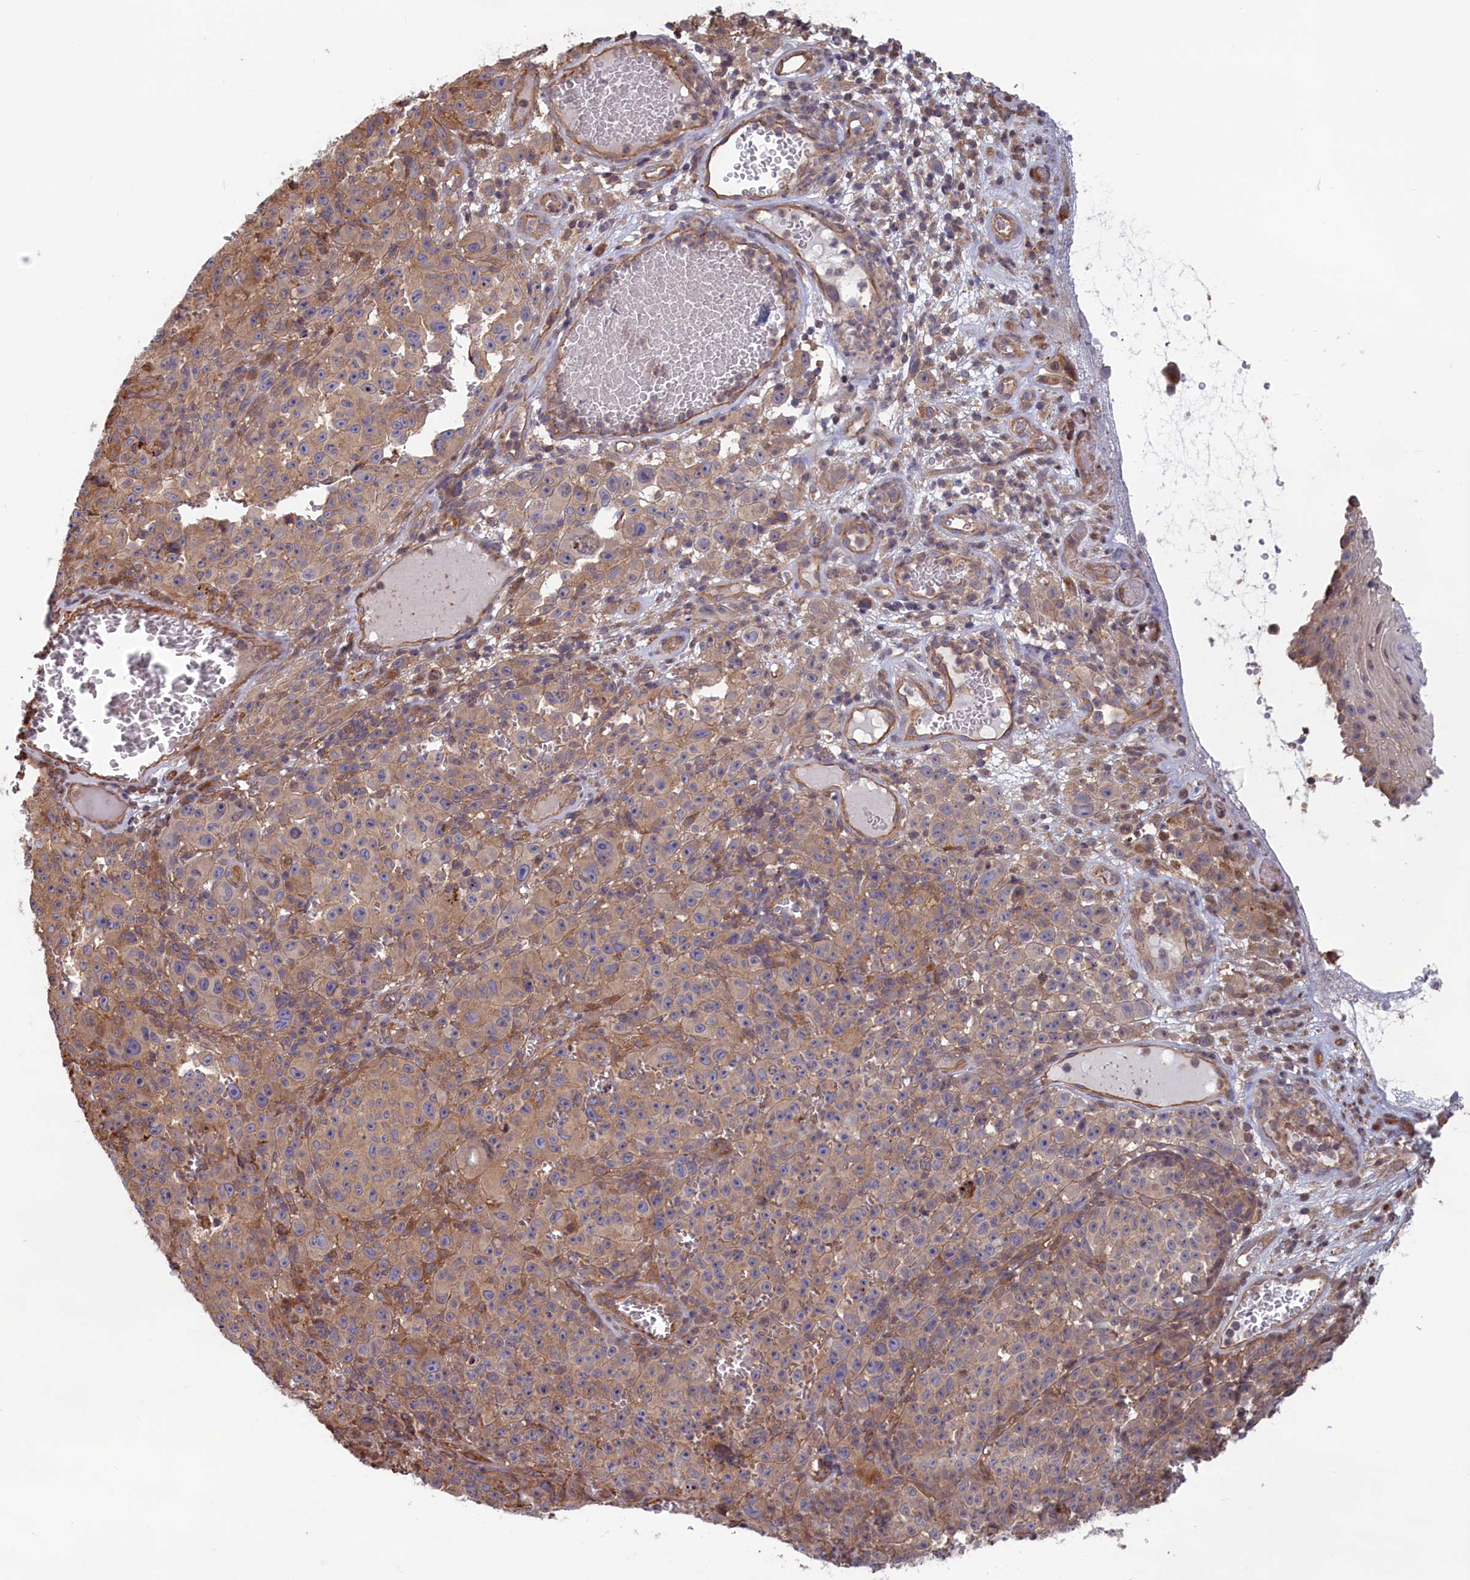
{"staining": {"intensity": "weak", "quantity": "25%-75%", "location": "cytoplasmic/membranous"}, "tissue": "melanoma", "cell_type": "Tumor cells", "image_type": "cancer", "snomed": [{"axis": "morphology", "description": "Malignant melanoma, NOS"}, {"axis": "topography", "description": "Skin"}], "caption": "Immunohistochemical staining of malignant melanoma demonstrates weak cytoplasmic/membranous protein staining in about 25%-75% of tumor cells.", "gene": "RILPL1", "patient": {"sex": "female", "age": 82}}